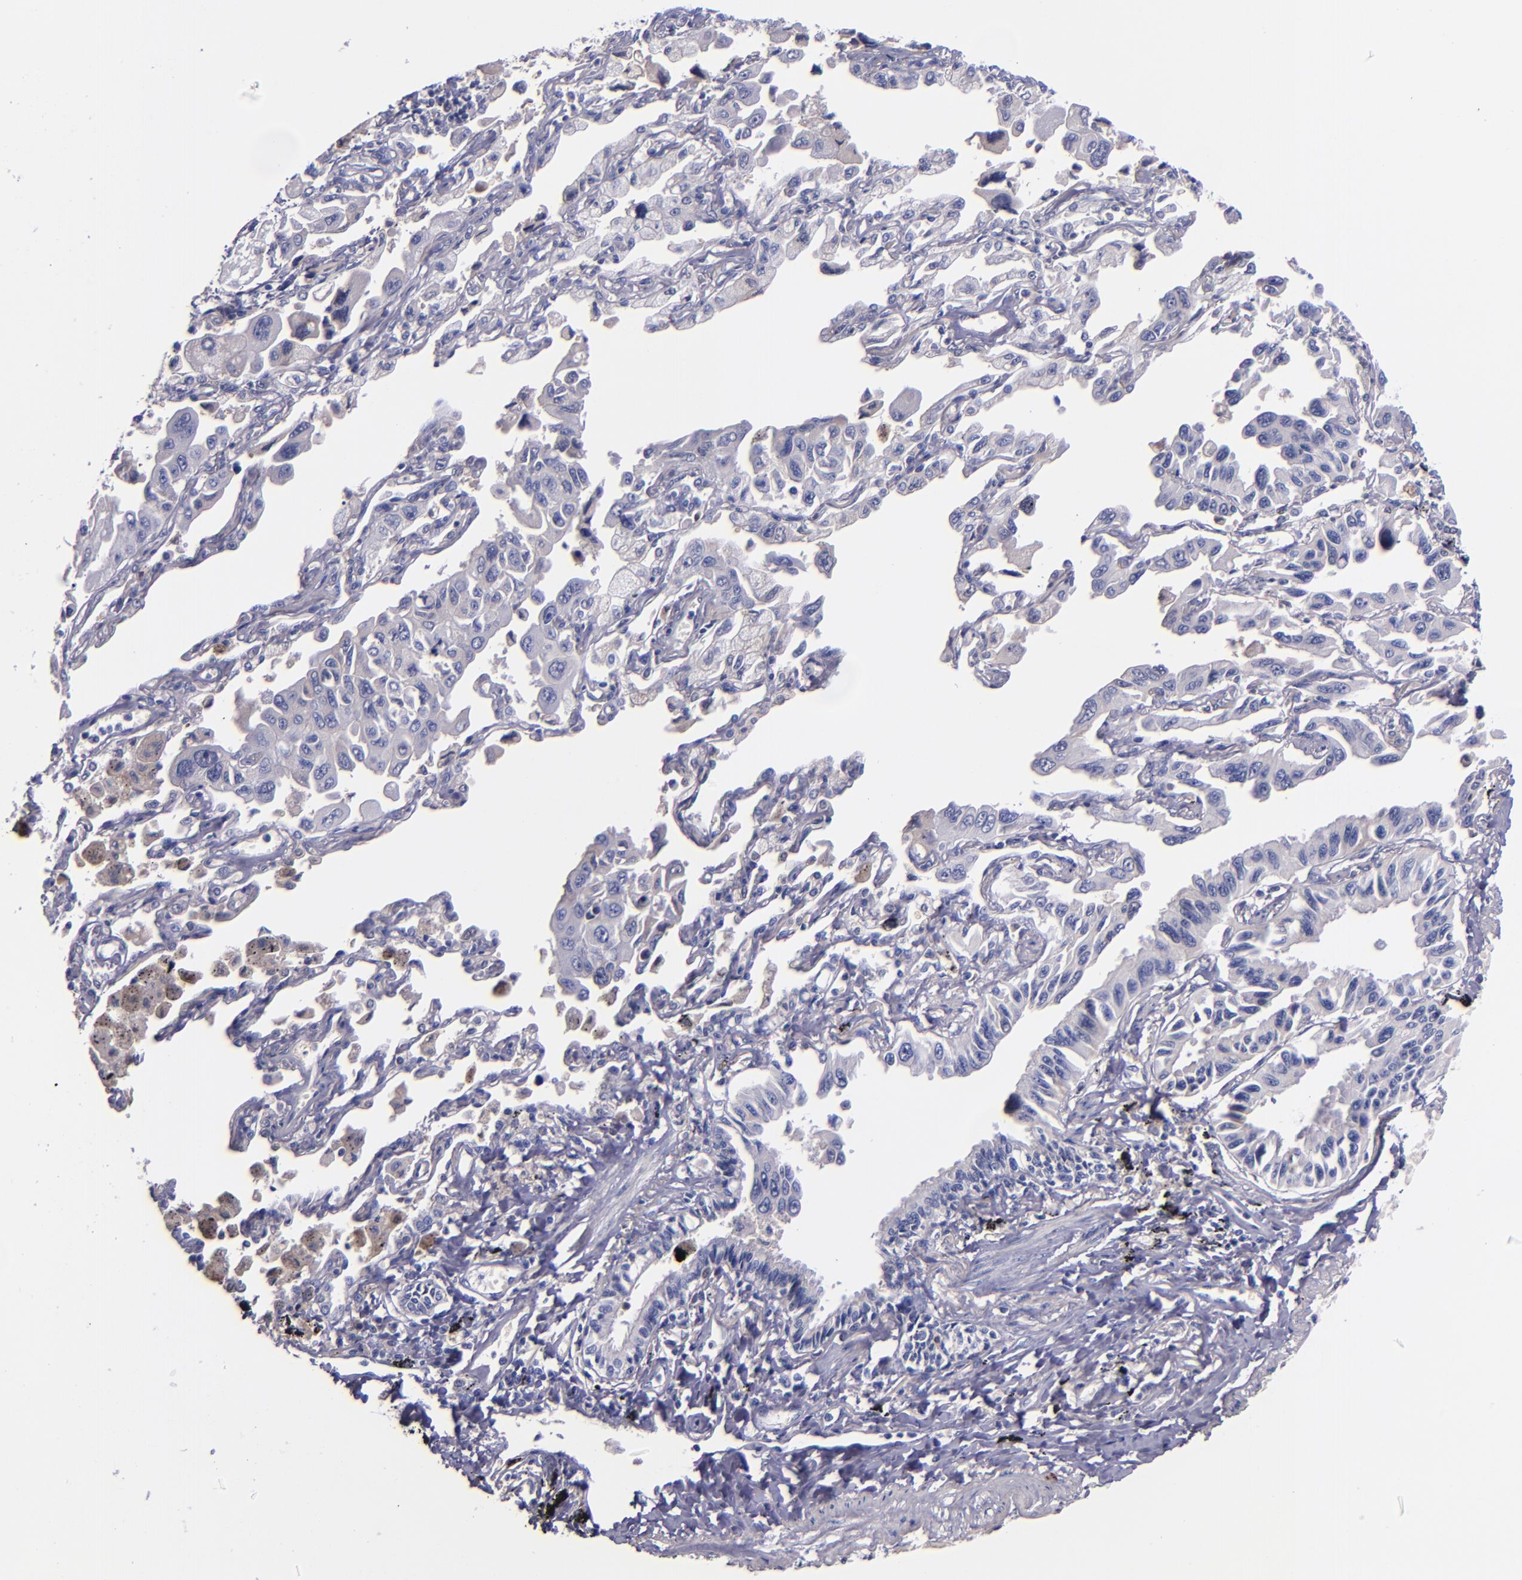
{"staining": {"intensity": "weak", "quantity": "<25%", "location": "cytoplasmic/membranous"}, "tissue": "lung cancer", "cell_type": "Tumor cells", "image_type": "cancer", "snomed": [{"axis": "morphology", "description": "Adenocarcinoma, NOS"}, {"axis": "topography", "description": "Lung"}], "caption": "Tumor cells are negative for protein expression in human lung adenocarcinoma.", "gene": "KNG1", "patient": {"sex": "male", "age": 64}}